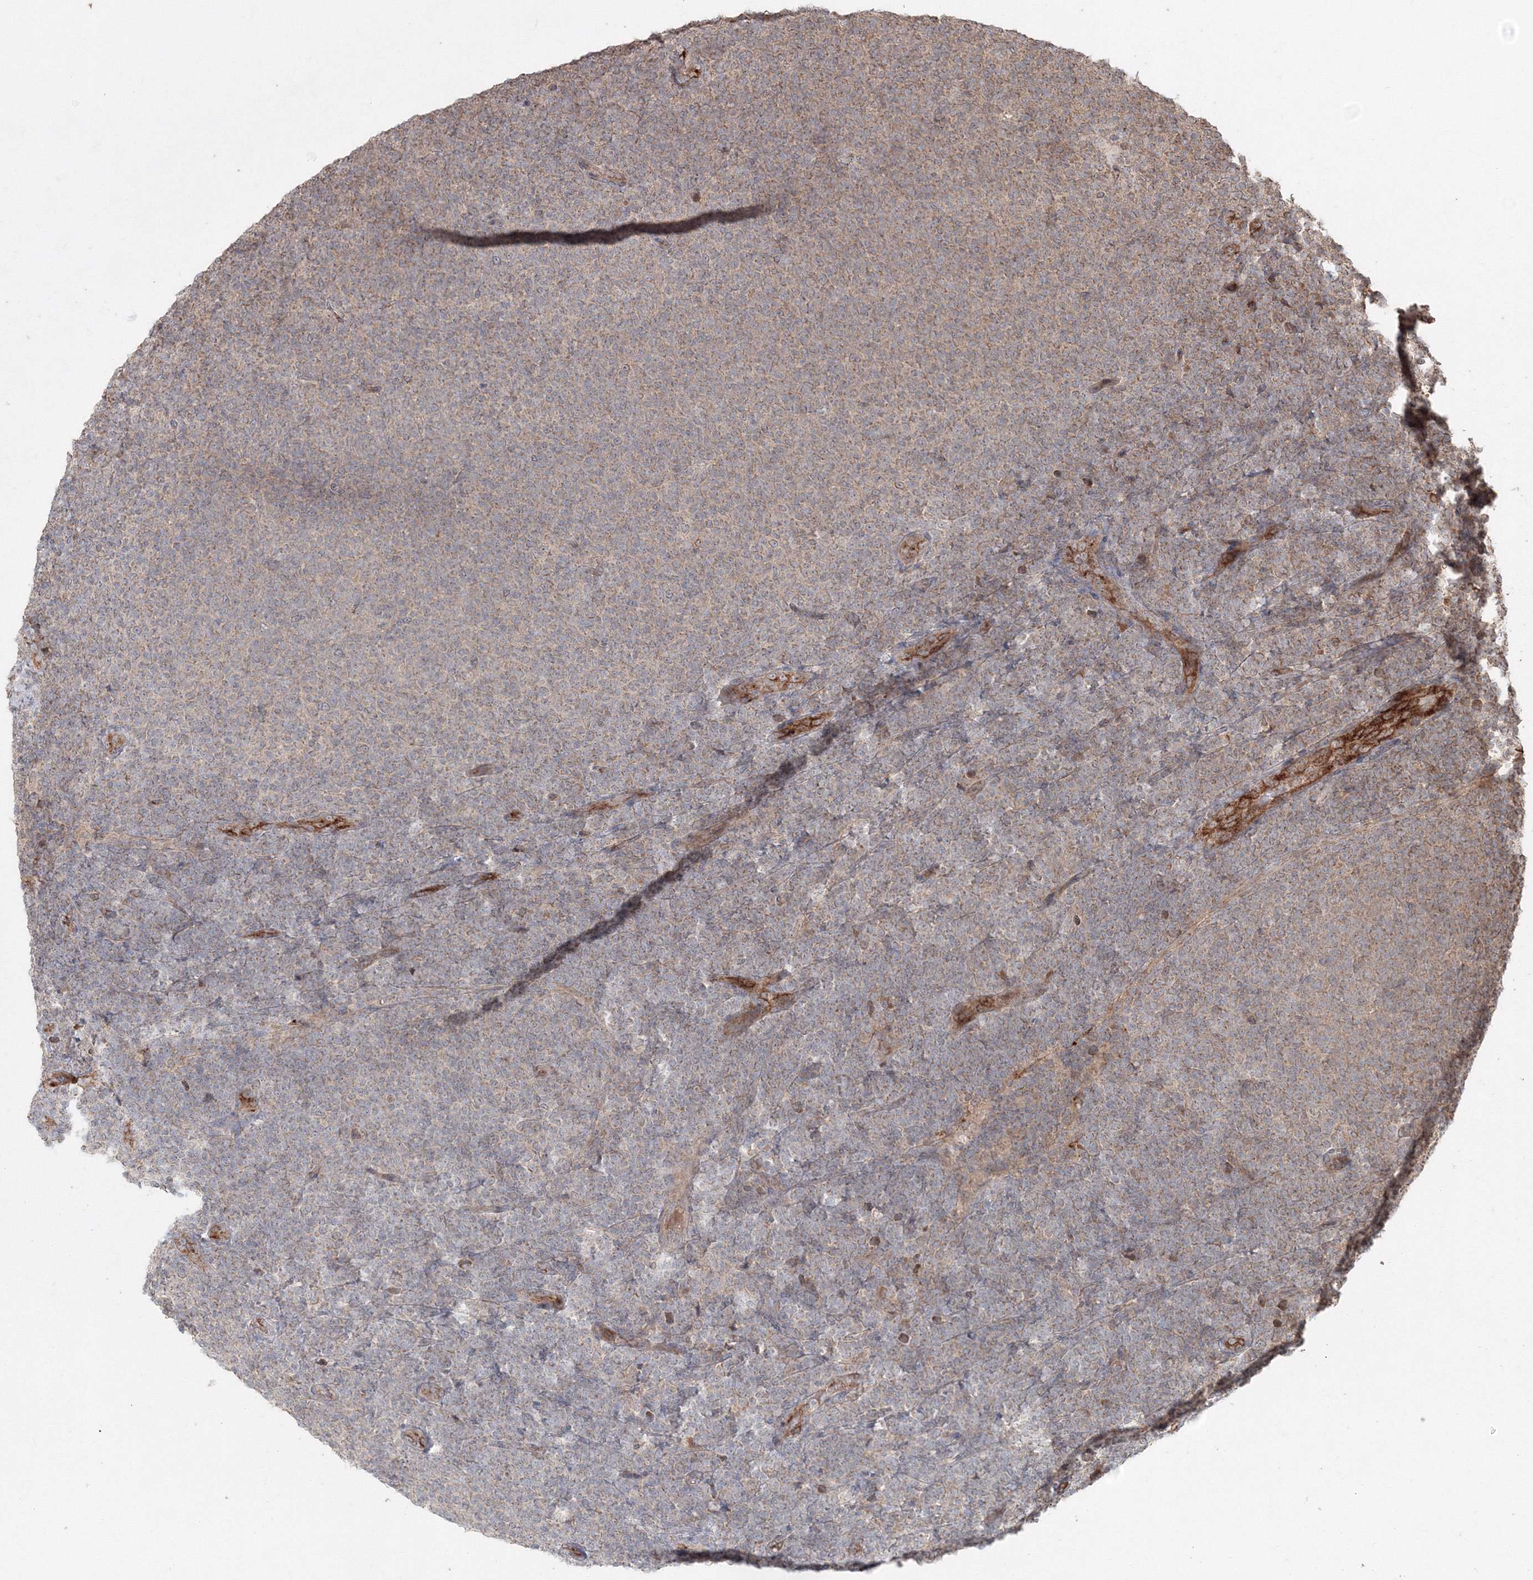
{"staining": {"intensity": "weak", "quantity": "25%-75%", "location": "cytoplasmic/membranous"}, "tissue": "lymphoma", "cell_type": "Tumor cells", "image_type": "cancer", "snomed": [{"axis": "morphology", "description": "Malignant lymphoma, non-Hodgkin's type, Low grade"}, {"axis": "topography", "description": "Lymph node"}], "caption": "This photomicrograph reveals lymphoma stained with immunohistochemistry to label a protein in brown. The cytoplasmic/membranous of tumor cells show weak positivity for the protein. Nuclei are counter-stained blue.", "gene": "ANAPC16", "patient": {"sex": "male", "age": 66}}